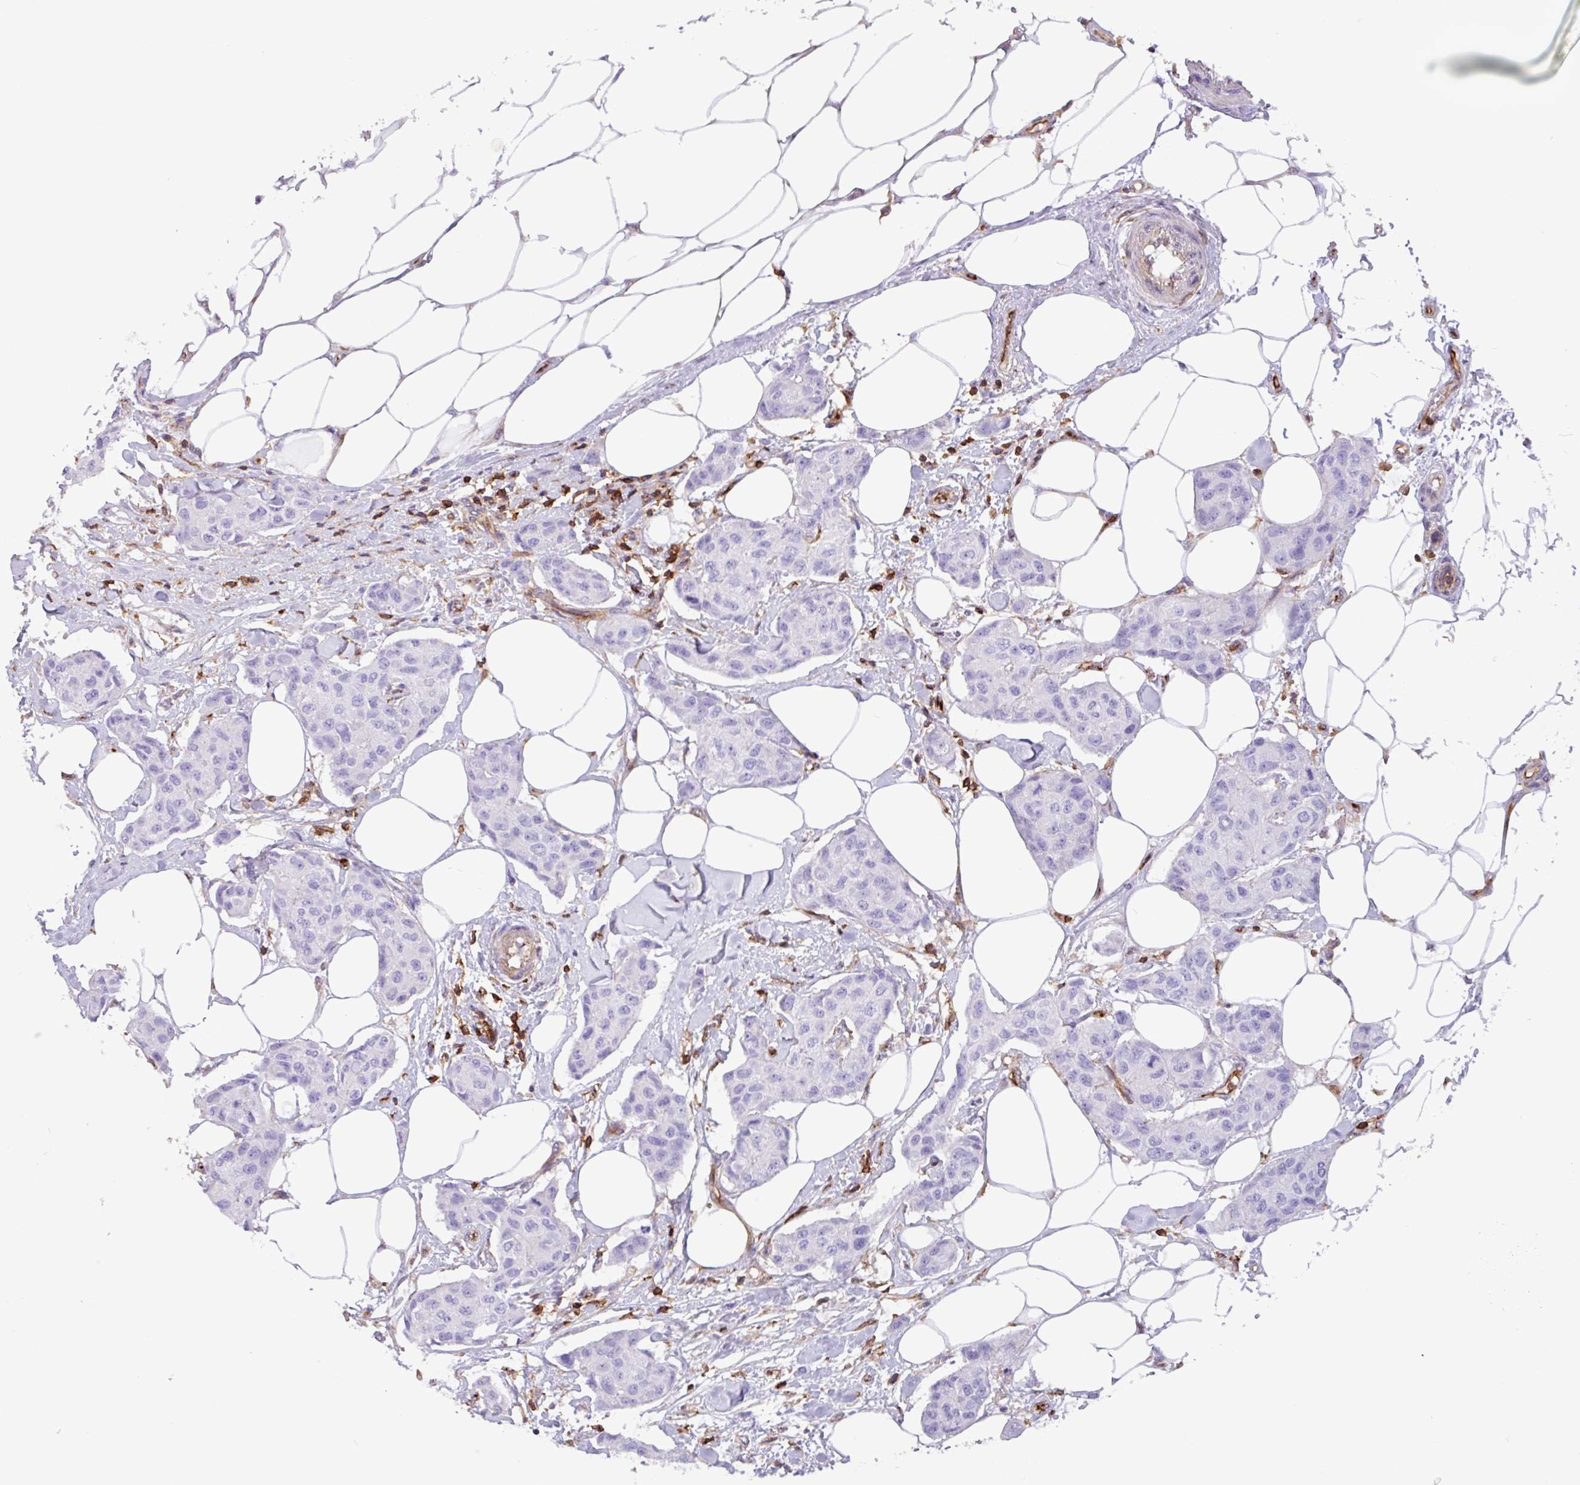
{"staining": {"intensity": "negative", "quantity": "none", "location": "none"}, "tissue": "breast cancer", "cell_type": "Tumor cells", "image_type": "cancer", "snomed": [{"axis": "morphology", "description": "Duct carcinoma"}, {"axis": "topography", "description": "Breast"}, {"axis": "topography", "description": "Lymph node"}], "caption": "Breast invasive ductal carcinoma was stained to show a protein in brown. There is no significant staining in tumor cells.", "gene": "PPP1R18", "patient": {"sex": "female", "age": 80}}